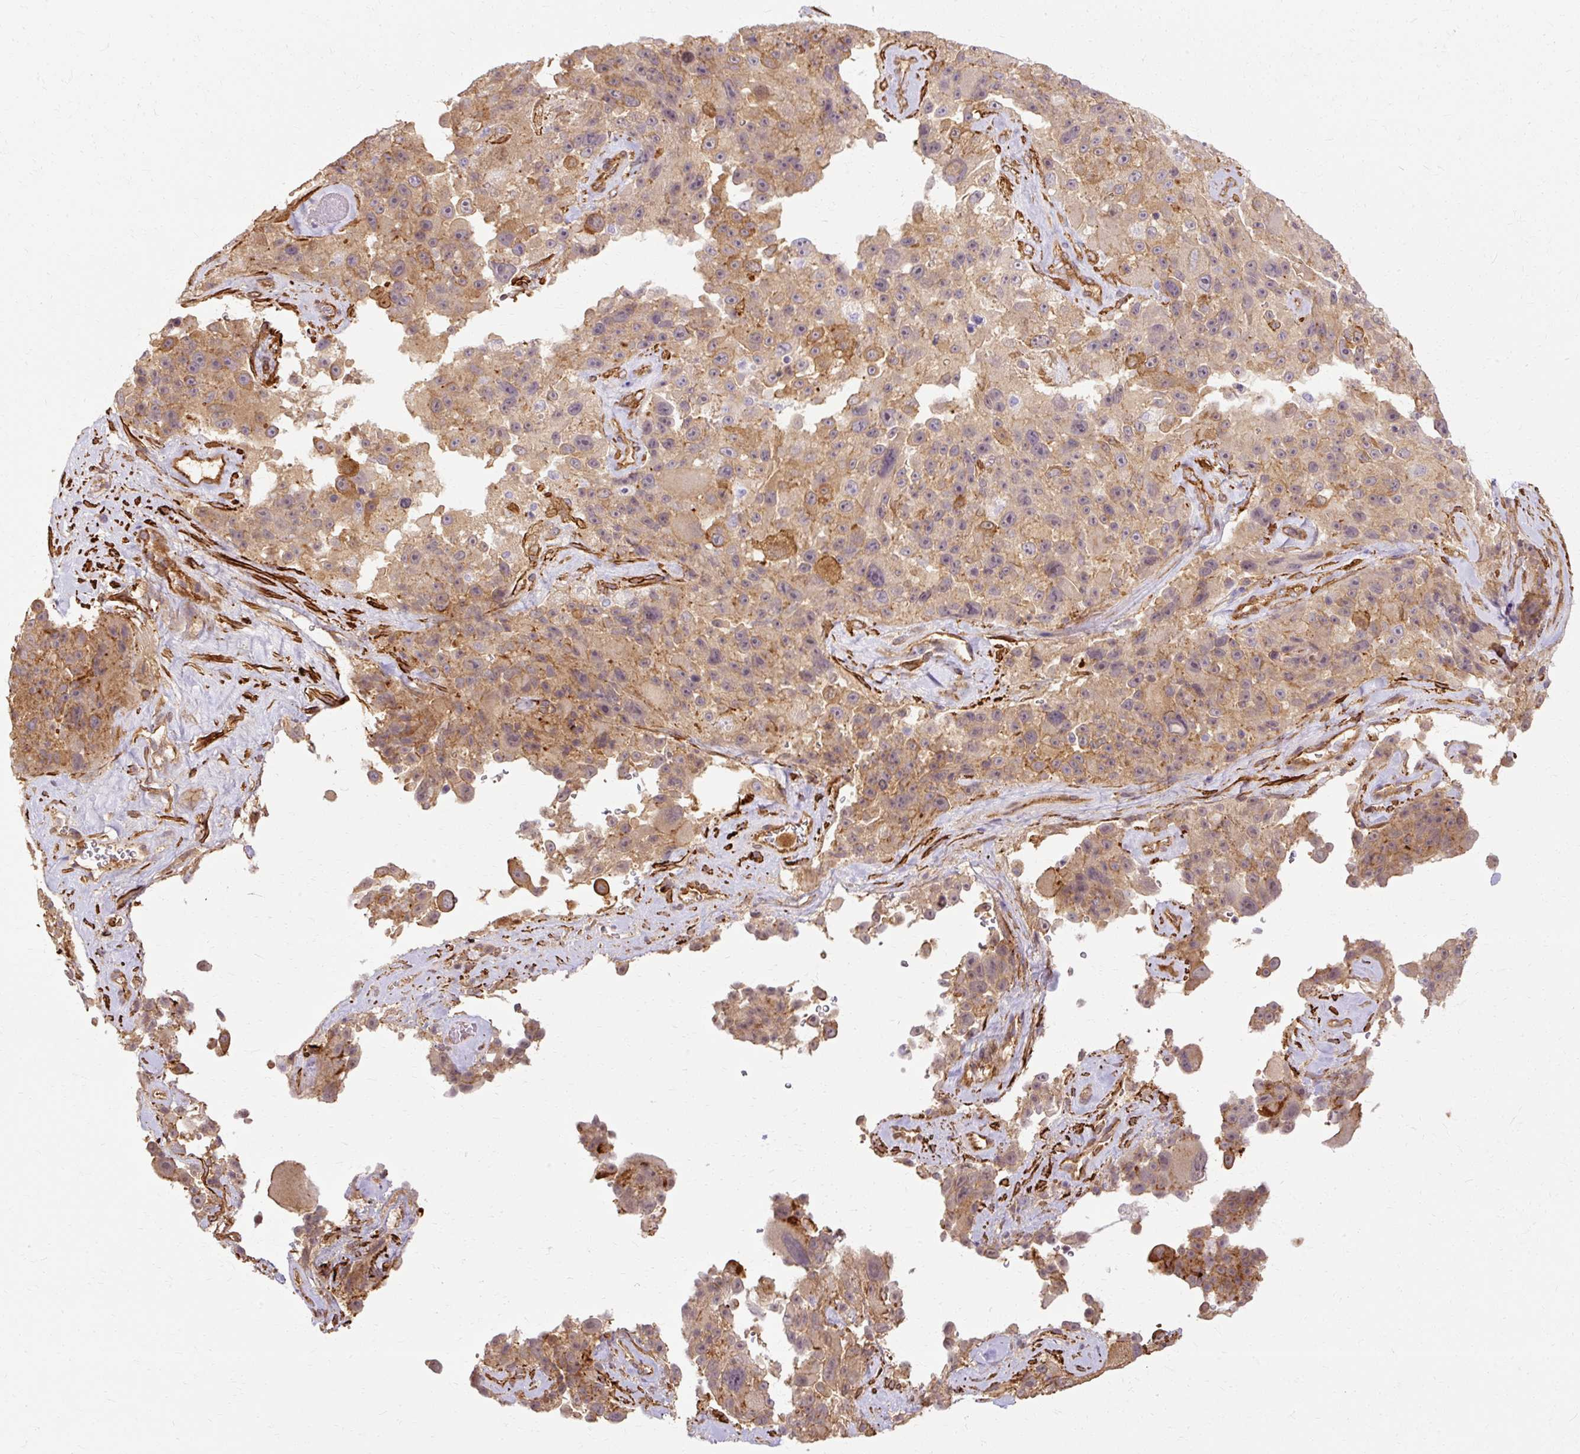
{"staining": {"intensity": "moderate", "quantity": "25%-75%", "location": "cytoplasmic/membranous"}, "tissue": "melanoma", "cell_type": "Tumor cells", "image_type": "cancer", "snomed": [{"axis": "morphology", "description": "Malignant melanoma, Metastatic site"}, {"axis": "topography", "description": "Lymph node"}], "caption": "Moderate cytoplasmic/membranous staining for a protein is present in about 25%-75% of tumor cells of malignant melanoma (metastatic site) using IHC.", "gene": "CNN3", "patient": {"sex": "male", "age": 62}}